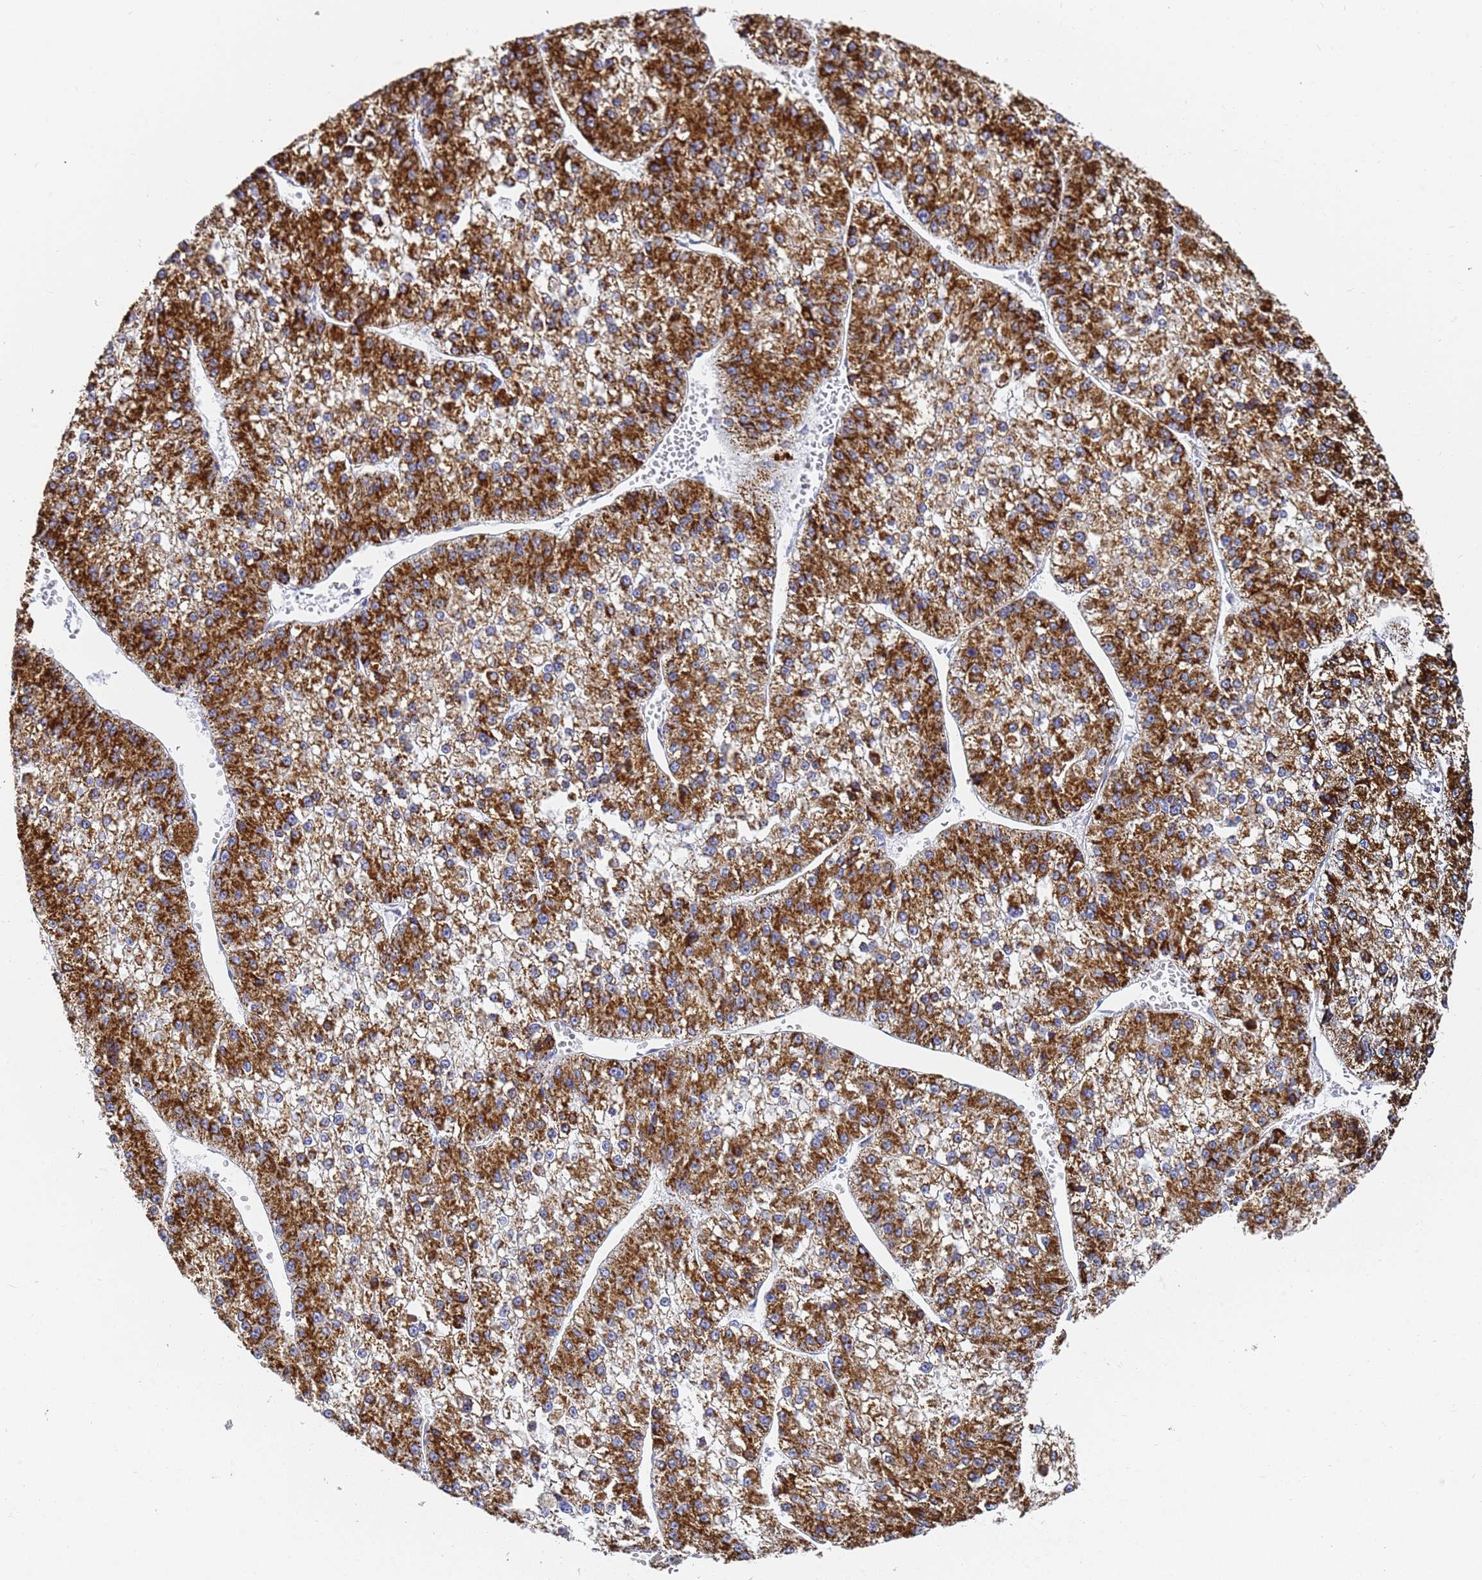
{"staining": {"intensity": "strong", "quantity": ">75%", "location": "cytoplasmic/membranous"}, "tissue": "liver cancer", "cell_type": "Tumor cells", "image_type": "cancer", "snomed": [{"axis": "morphology", "description": "Carcinoma, Hepatocellular, NOS"}, {"axis": "topography", "description": "Liver"}], "caption": "Liver hepatocellular carcinoma stained for a protein reveals strong cytoplasmic/membranous positivity in tumor cells.", "gene": "CNIH4", "patient": {"sex": "female", "age": 73}}